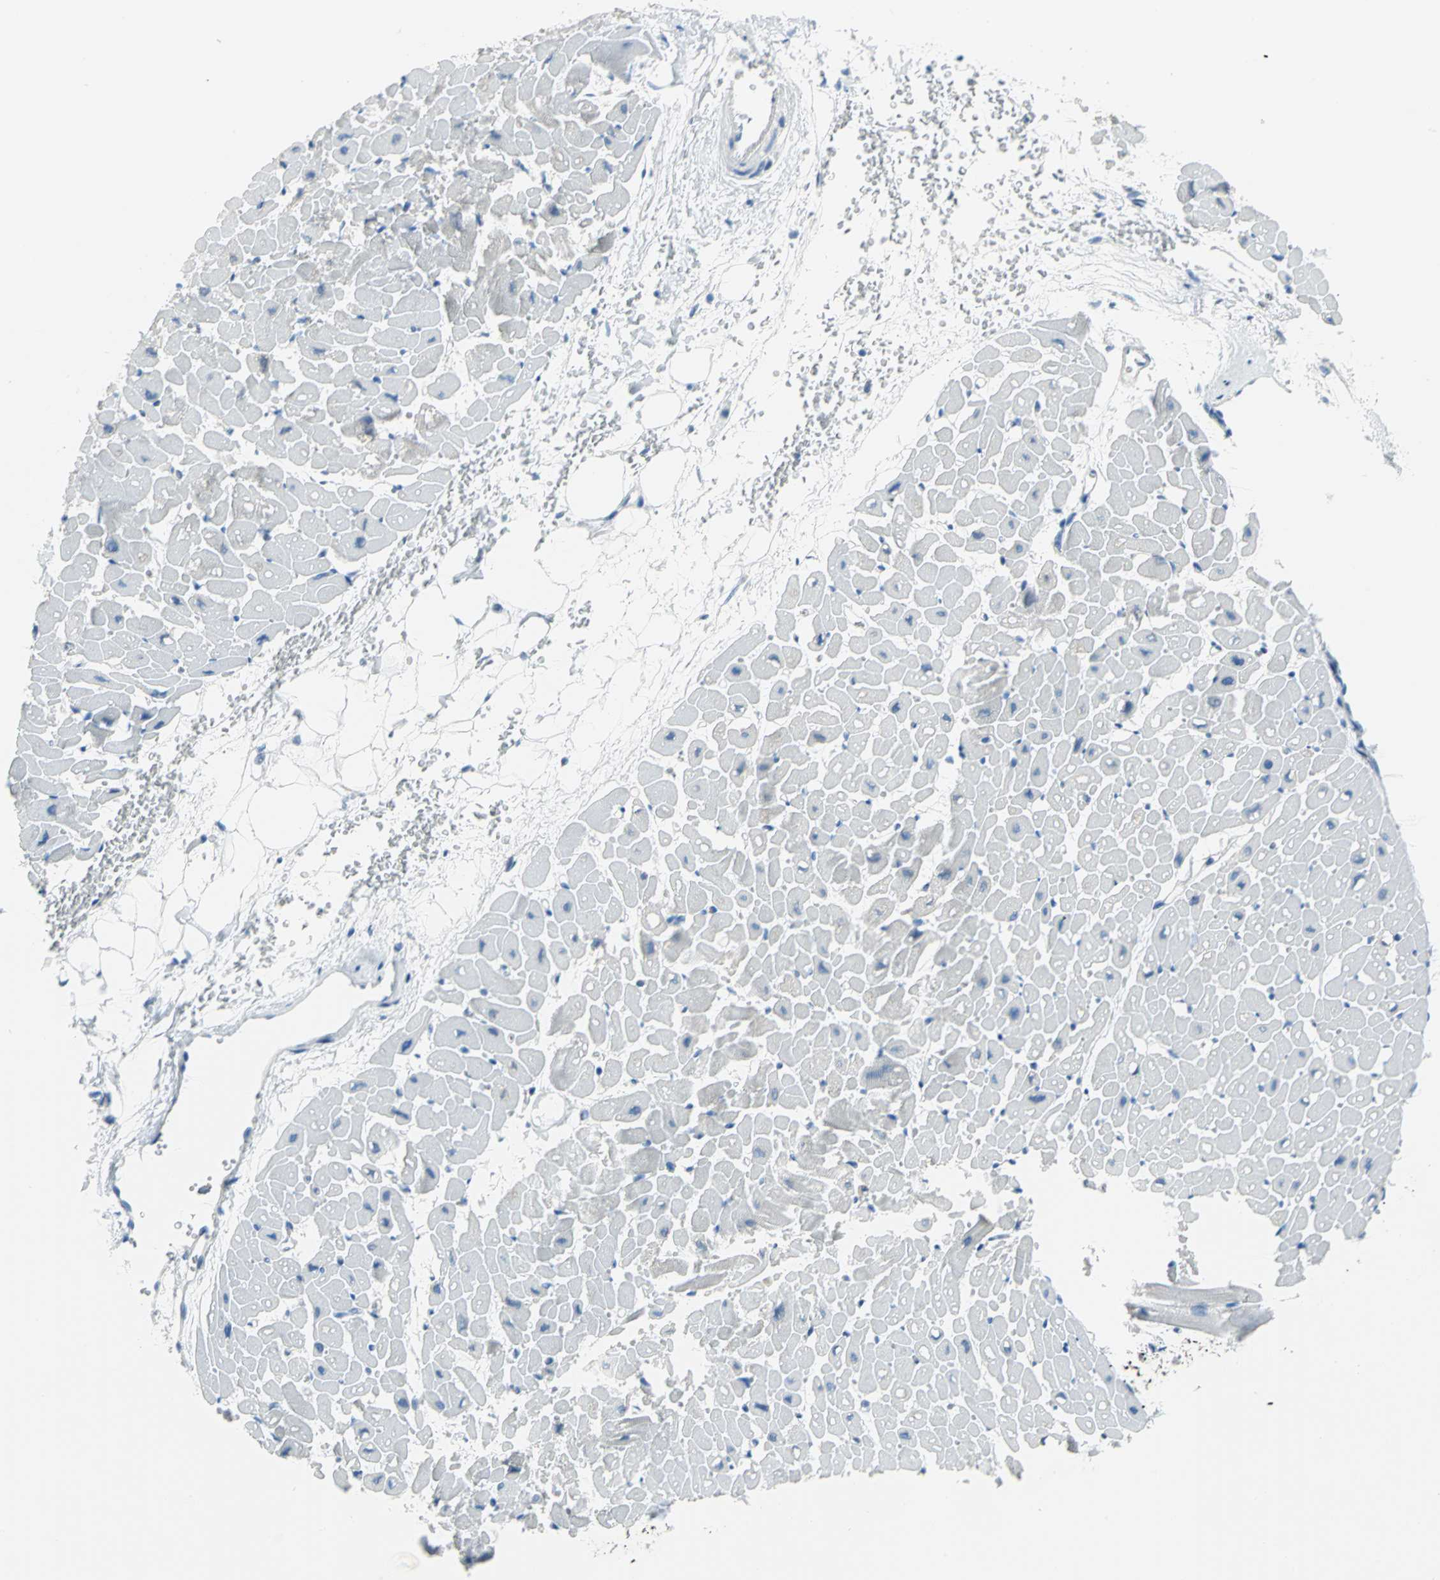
{"staining": {"intensity": "negative", "quantity": "none", "location": "none"}, "tissue": "heart muscle", "cell_type": "Cardiomyocytes", "image_type": "normal", "snomed": [{"axis": "morphology", "description": "Normal tissue, NOS"}, {"axis": "topography", "description": "Heart"}], "caption": "This photomicrograph is of benign heart muscle stained with IHC to label a protein in brown with the nuclei are counter-stained blue. There is no expression in cardiomyocytes.", "gene": "MUC4", "patient": {"sex": "male", "age": 45}}